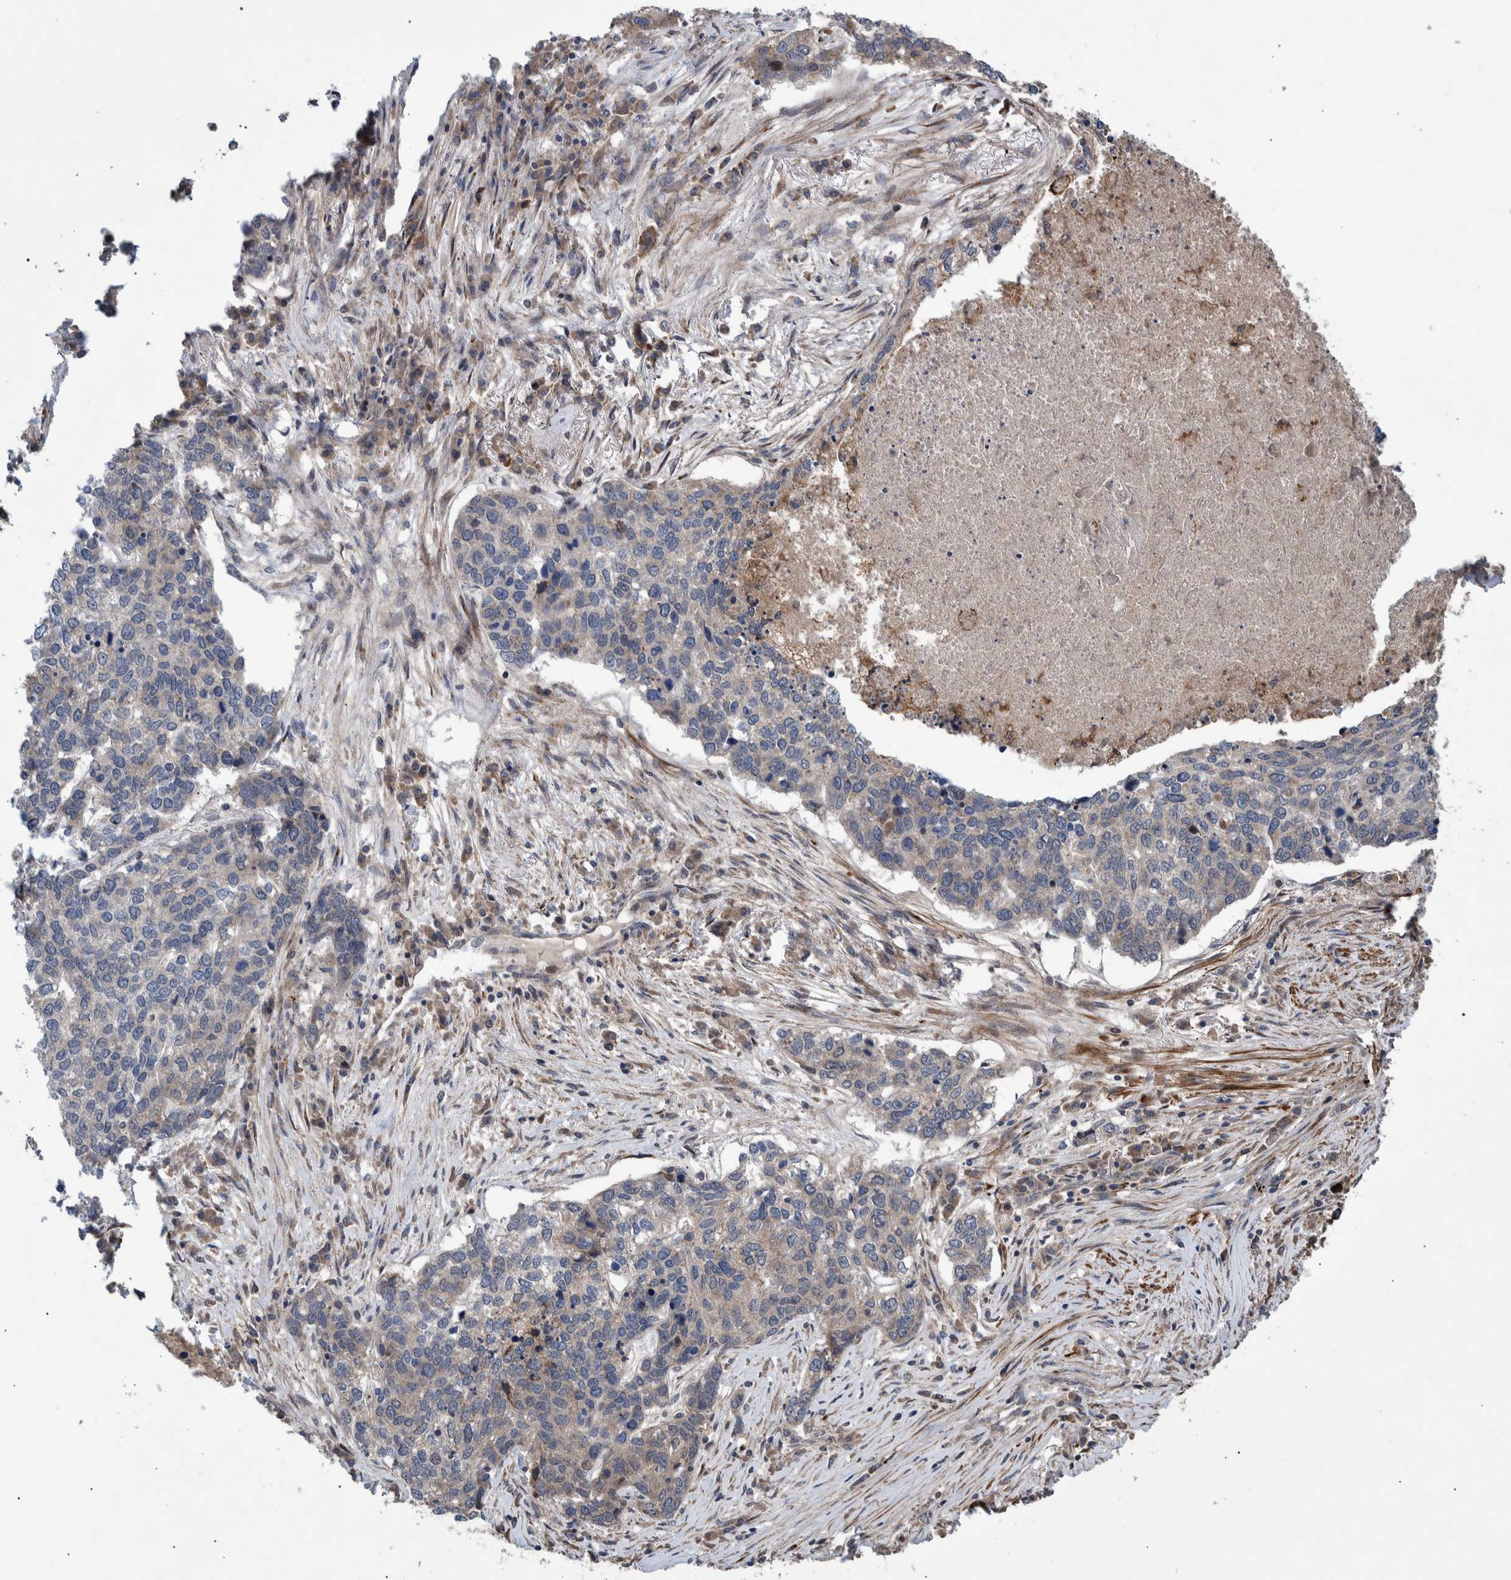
{"staining": {"intensity": "moderate", "quantity": "<25%", "location": "cytoplasmic/membranous"}, "tissue": "lung cancer", "cell_type": "Tumor cells", "image_type": "cancer", "snomed": [{"axis": "morphology", "description": "Squamous cell carcinoma, NOS"}, {"axis": "topography", "description": "Lung"}], "caption": "This is a photomicrograph of immunohistochemistry staining of lung cancer, which shows moderate staining in the cytoplasmic/membranous of tumor cells.", "gene": "B3GNTL1", "patient": {"sex": "female", "age": 63}}